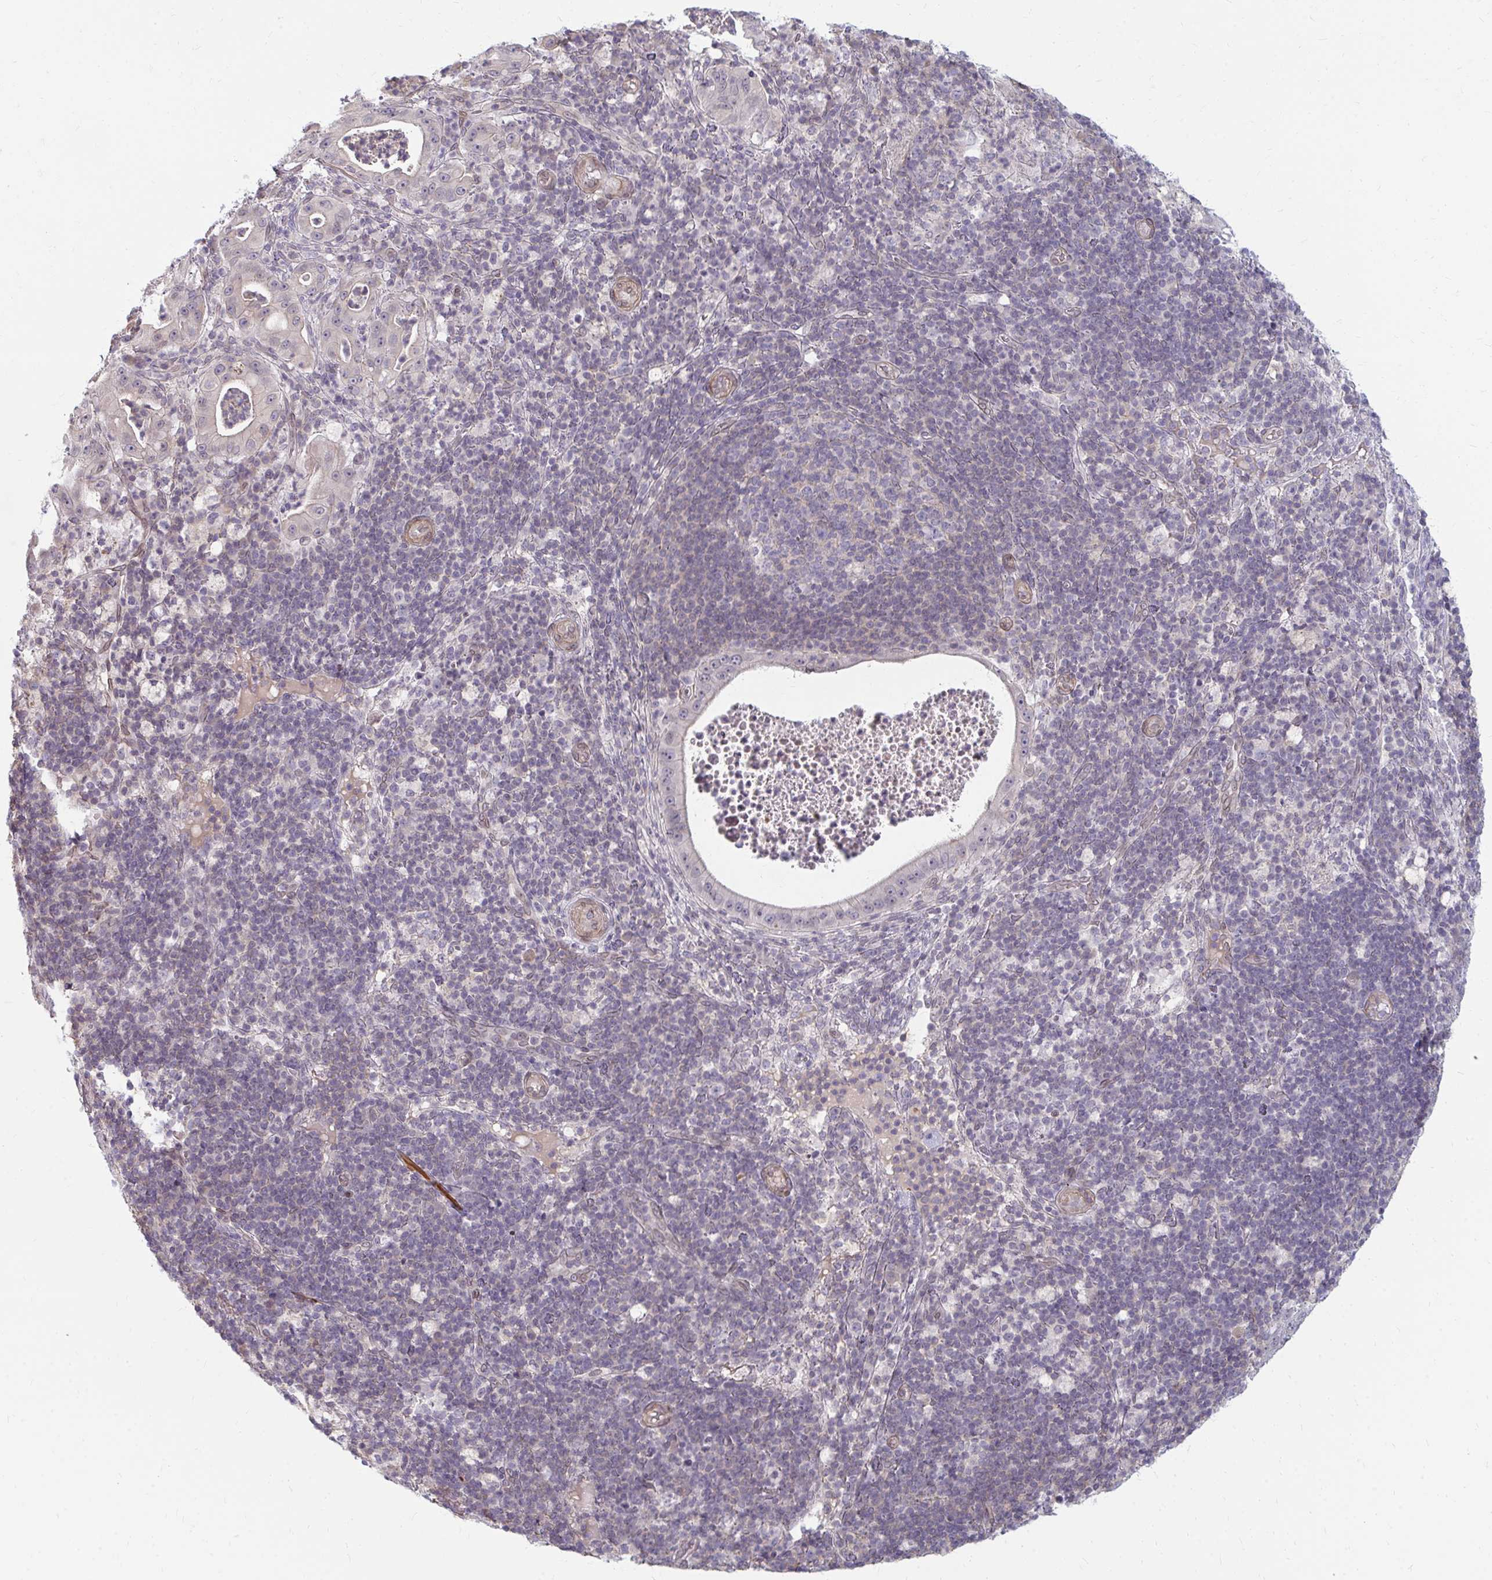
{"staining": {"intensity": "negative", "quantity": "none", "location": "none"}, "tissue": "pancreatic cancer", "cell_type": "Tumor cells", "image_type": "cancer", "snomed": [{"axis": "morphology", "description": "Adenocarcinoma, NOS"}, {"axis": "topography", "description": "Pancreas"}], "caption": "This is an IHC photomicrograph of pancreatic adenocarcinoma. There is no expression in tumor cells.", "gene": "GPC5", "patient": {"sex": "male", "age": 71}}